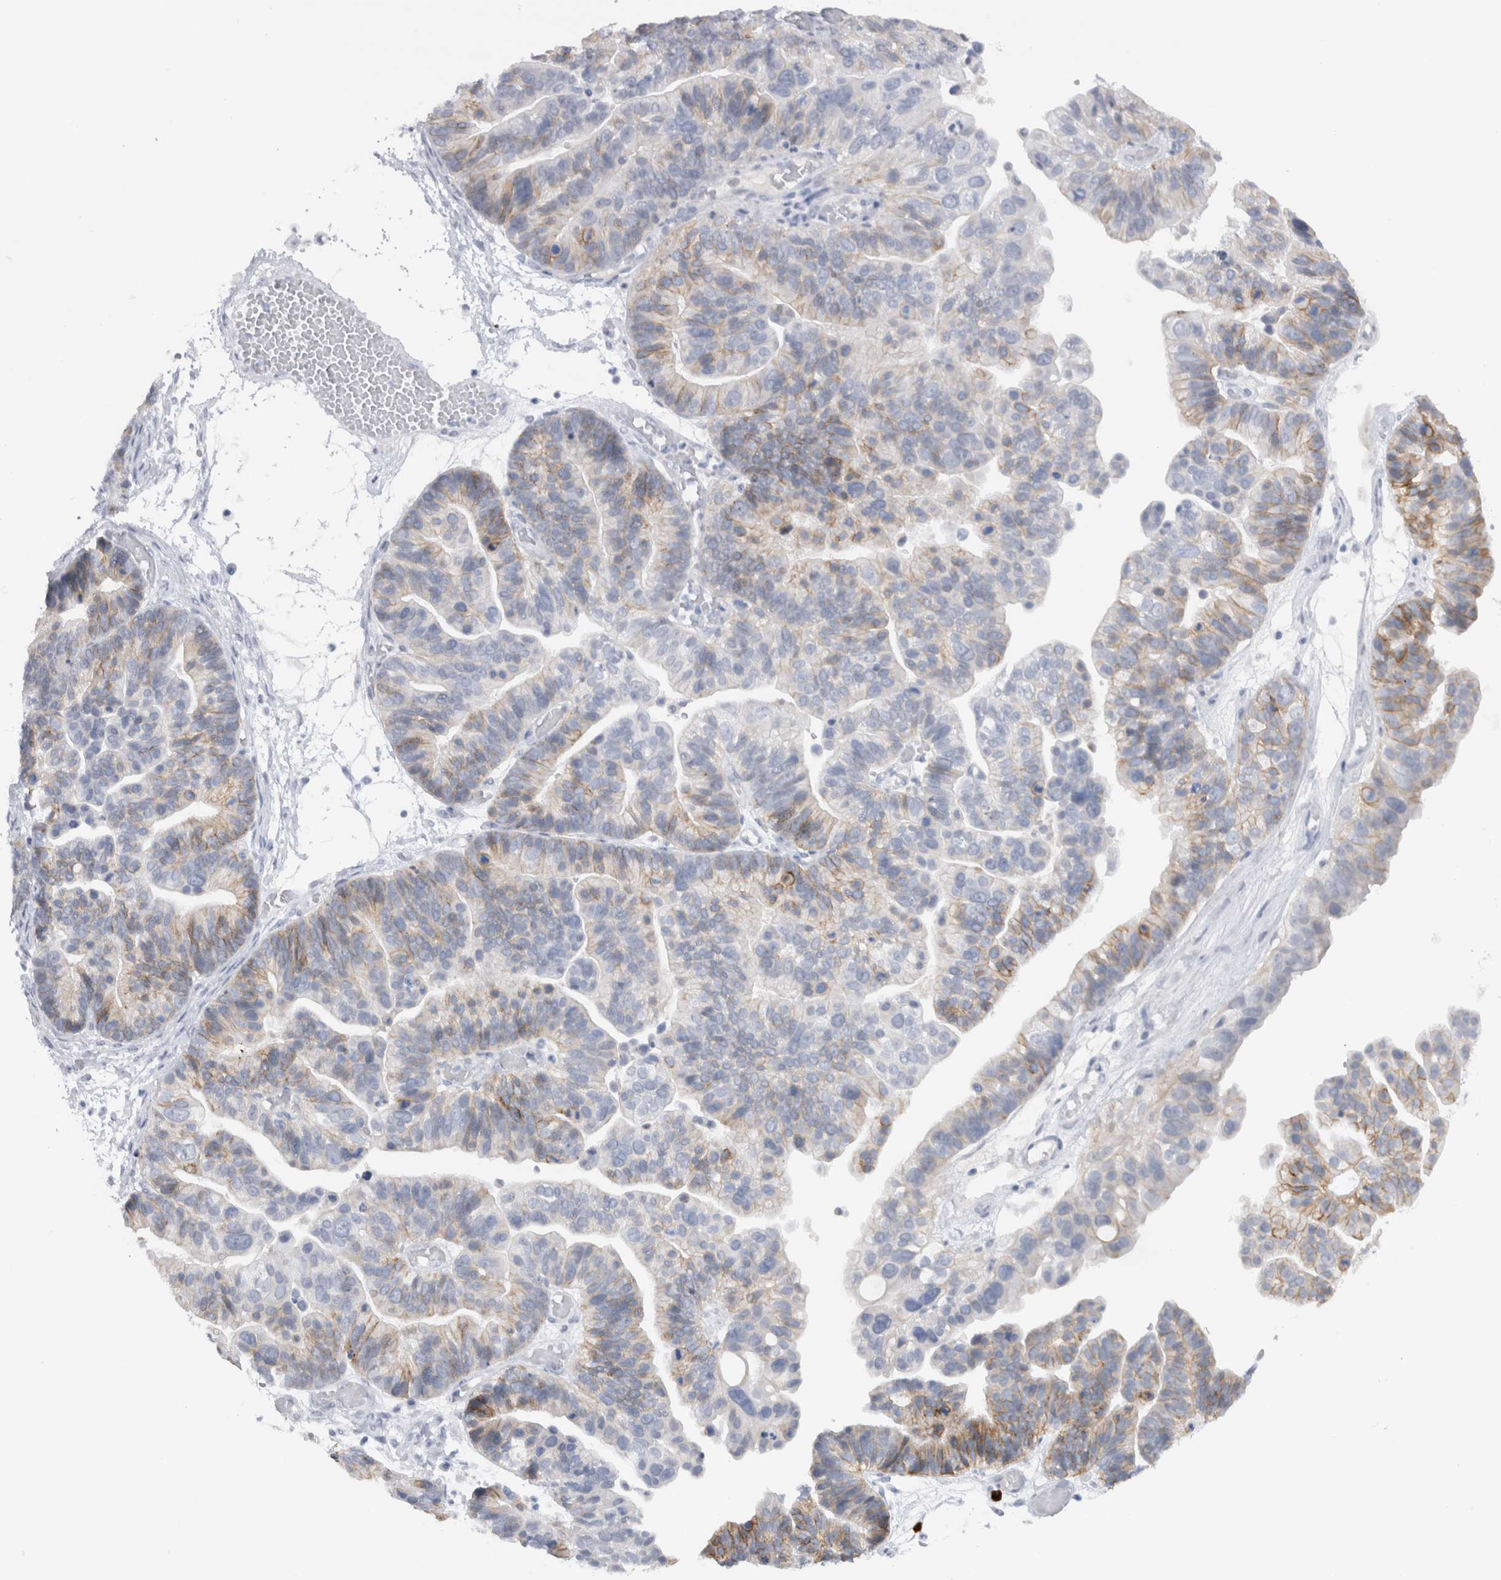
{"staining": {"intensity": "weak", "quantity": "25%-75%", "location": "cytoplasmic/membranous"}, "tissue": "ovarian cancer", "cell_type": "Tumor cells", "image_type": "cancer", "snomed": [{"axis": "morphology", "description": "Cystadenocarcinoma, serous, NOS"}, {"axis": "topography", "description": "Ovary"}], "caption": "Immunohistochemistry (IHC) photomicrograph of neoplastic tissue: serous cystadenocarcinoma (ovarian) stained using immunohistochemistry (IHC) demonstrates low levels of weak protein expression localized specifically in the cytoplasmic/membranous of tumor cells, appearing as a cytoplasmic/membranous brown color.", "gene": "CDH17", "patient": {"sex": "female", "age": 56}}